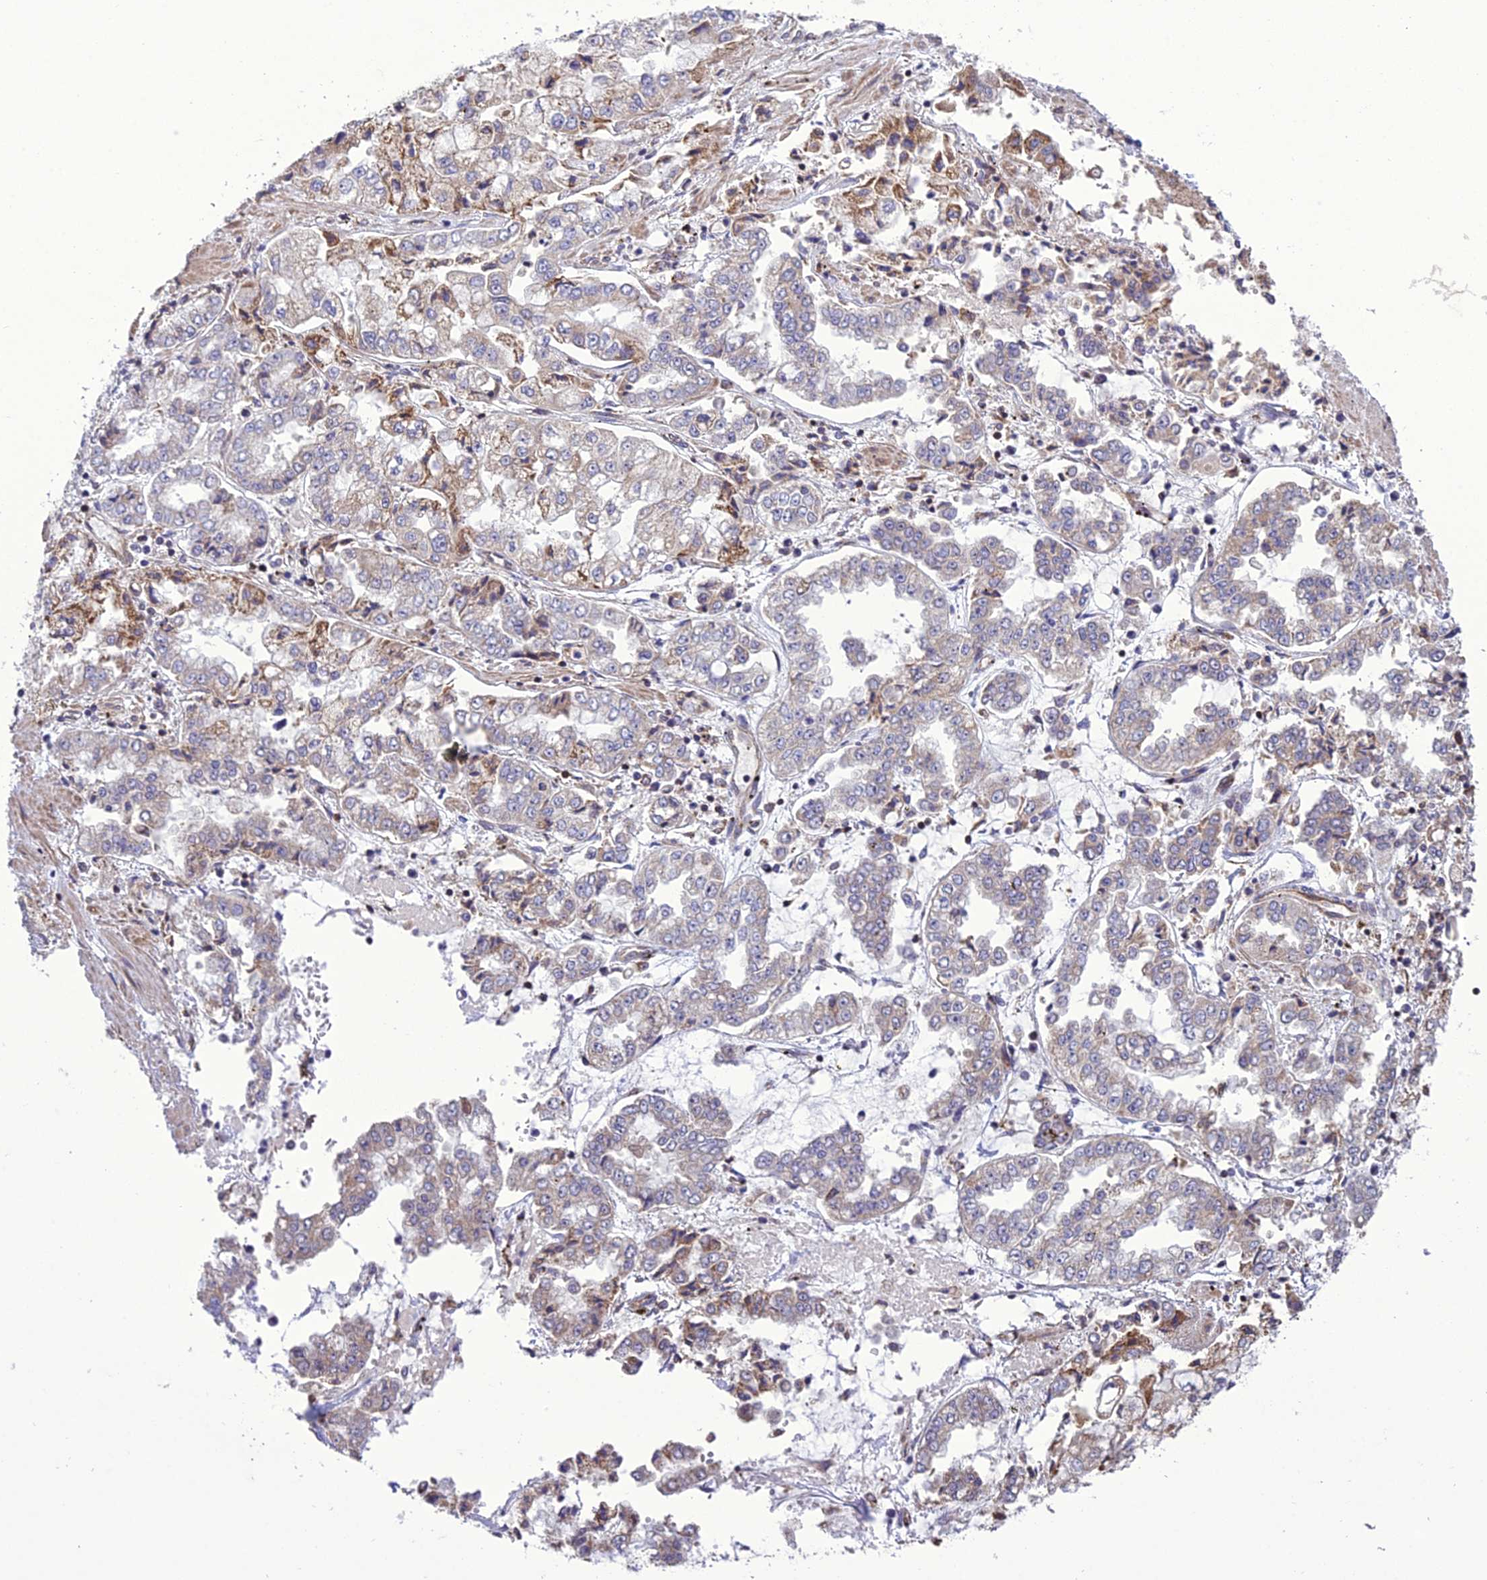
{"staining": {"intensity": "moderate", "quantity": "<25%", "location": "cytoplasmic/membranous"}, "tissue": "stomach cancer", "cell_type": "Tumor cells", "image_type": "cancer", "snomed": [{"axis": "morphology", "description": "Adenocarcinoma, NOS"}, {"axis": "topography", "description": "Stomach"}], "caption": "The image demonstrates a brown stain indicating the presence of a protein in the cytoplasmic/membranous of tumor cells in adenocarcinoma (stomach). The staining is performed using DAB (3,3'-diaminobenzidine) brown chromogen to label protein expression. The nuclei are counter-stained blue using hematoxylin.", "gene": "GIMAP1", "patient": {"sex": "male", "age": 76}}